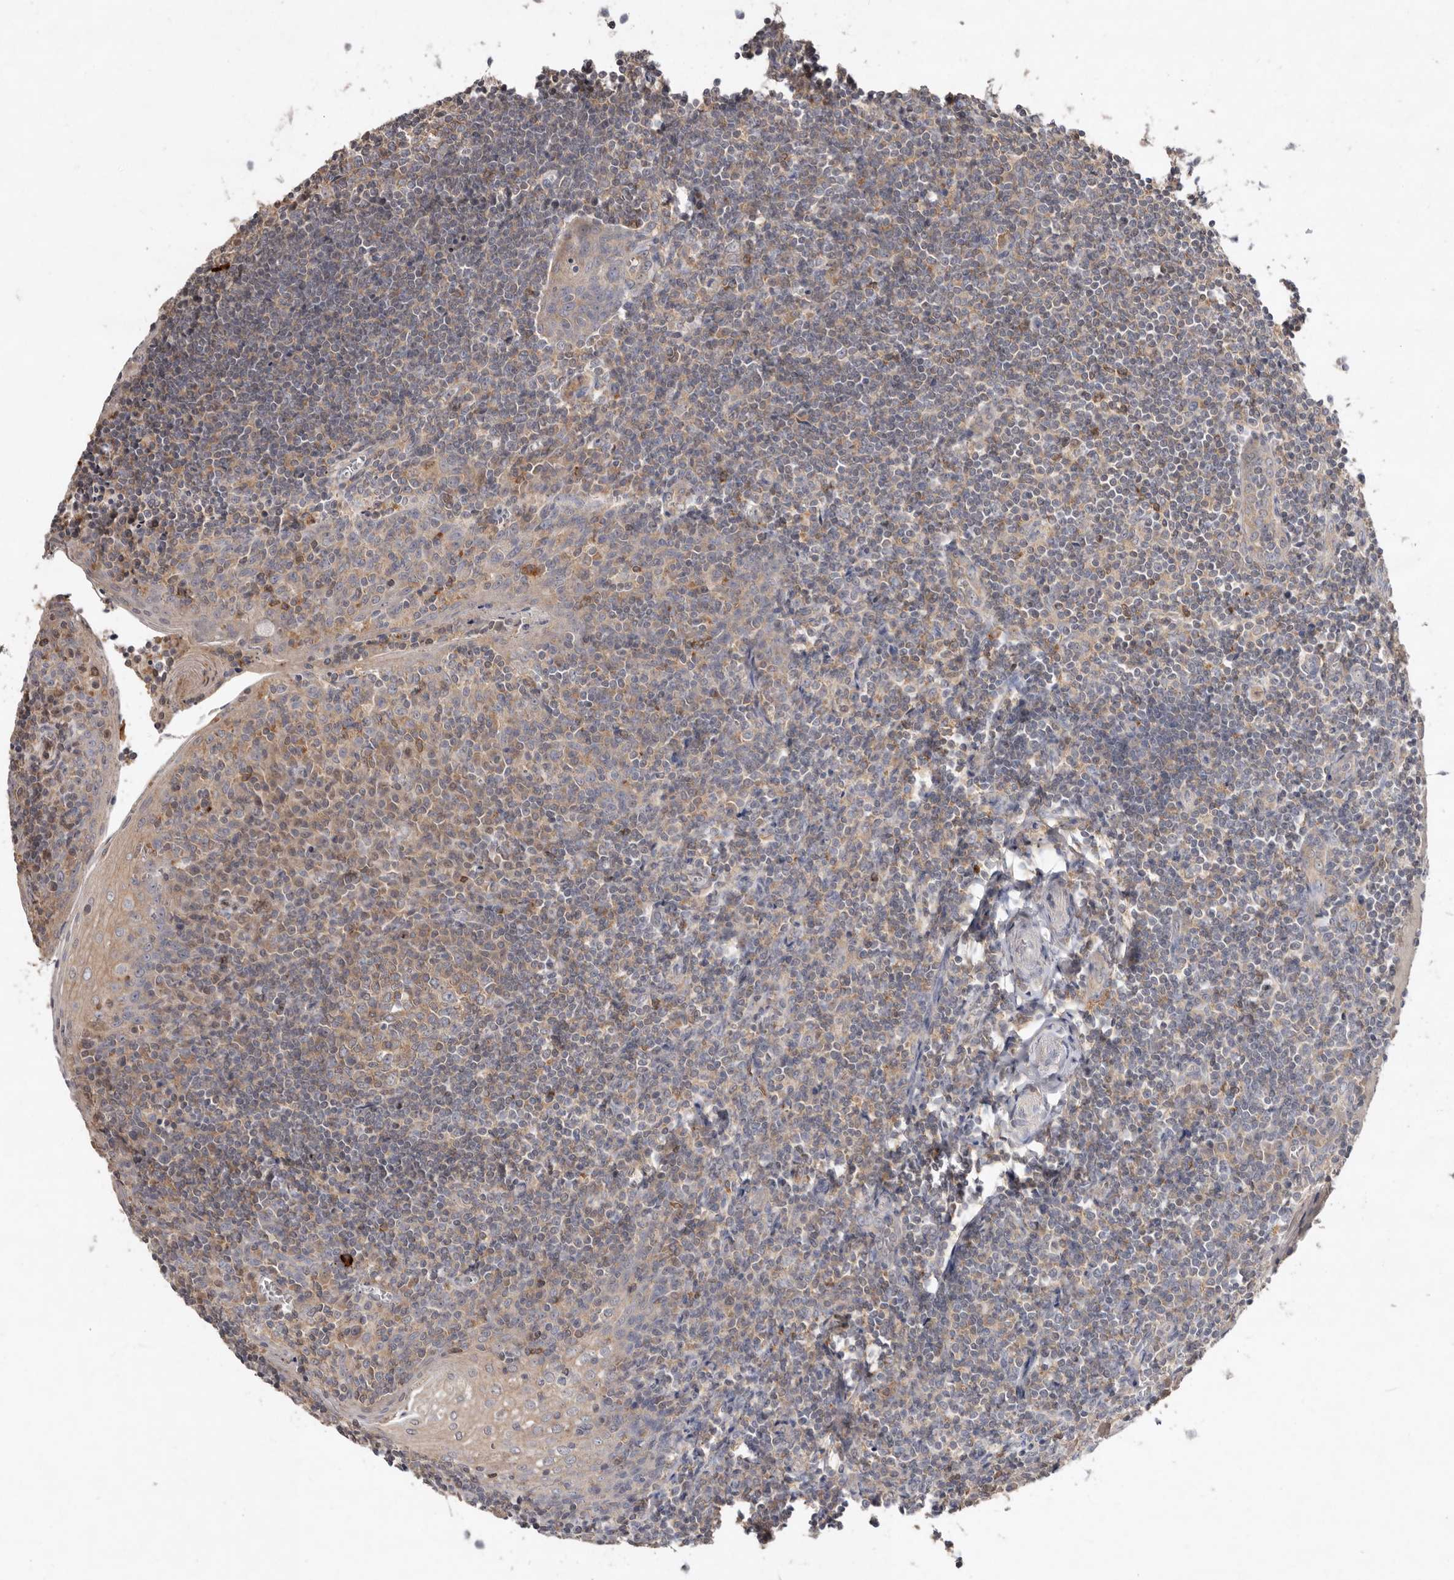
{"staining": {"intensity": "weak", "quantity": ">75%", "location": "cytoplasmic/membranous"}, "tissue": "tonsil", "cell_type": "Germinal center cells", "image_type": "normal", "snomed": [{"axis": "morphology", "description": "Normal tissue, NOS"}, {"axis": "topography", "description": "Tonsil"}], "caption": "Weak cytoplasmic/membranous protein positivity is present in approximately >75% of germinal center cells in tonsil. (Stains: DAB in brown, nuclei in blue, Microscopy: brightfield microscopy at high magnification).", "gene": "EDEM1", "patient": {"sex": "male", "age": 27}}